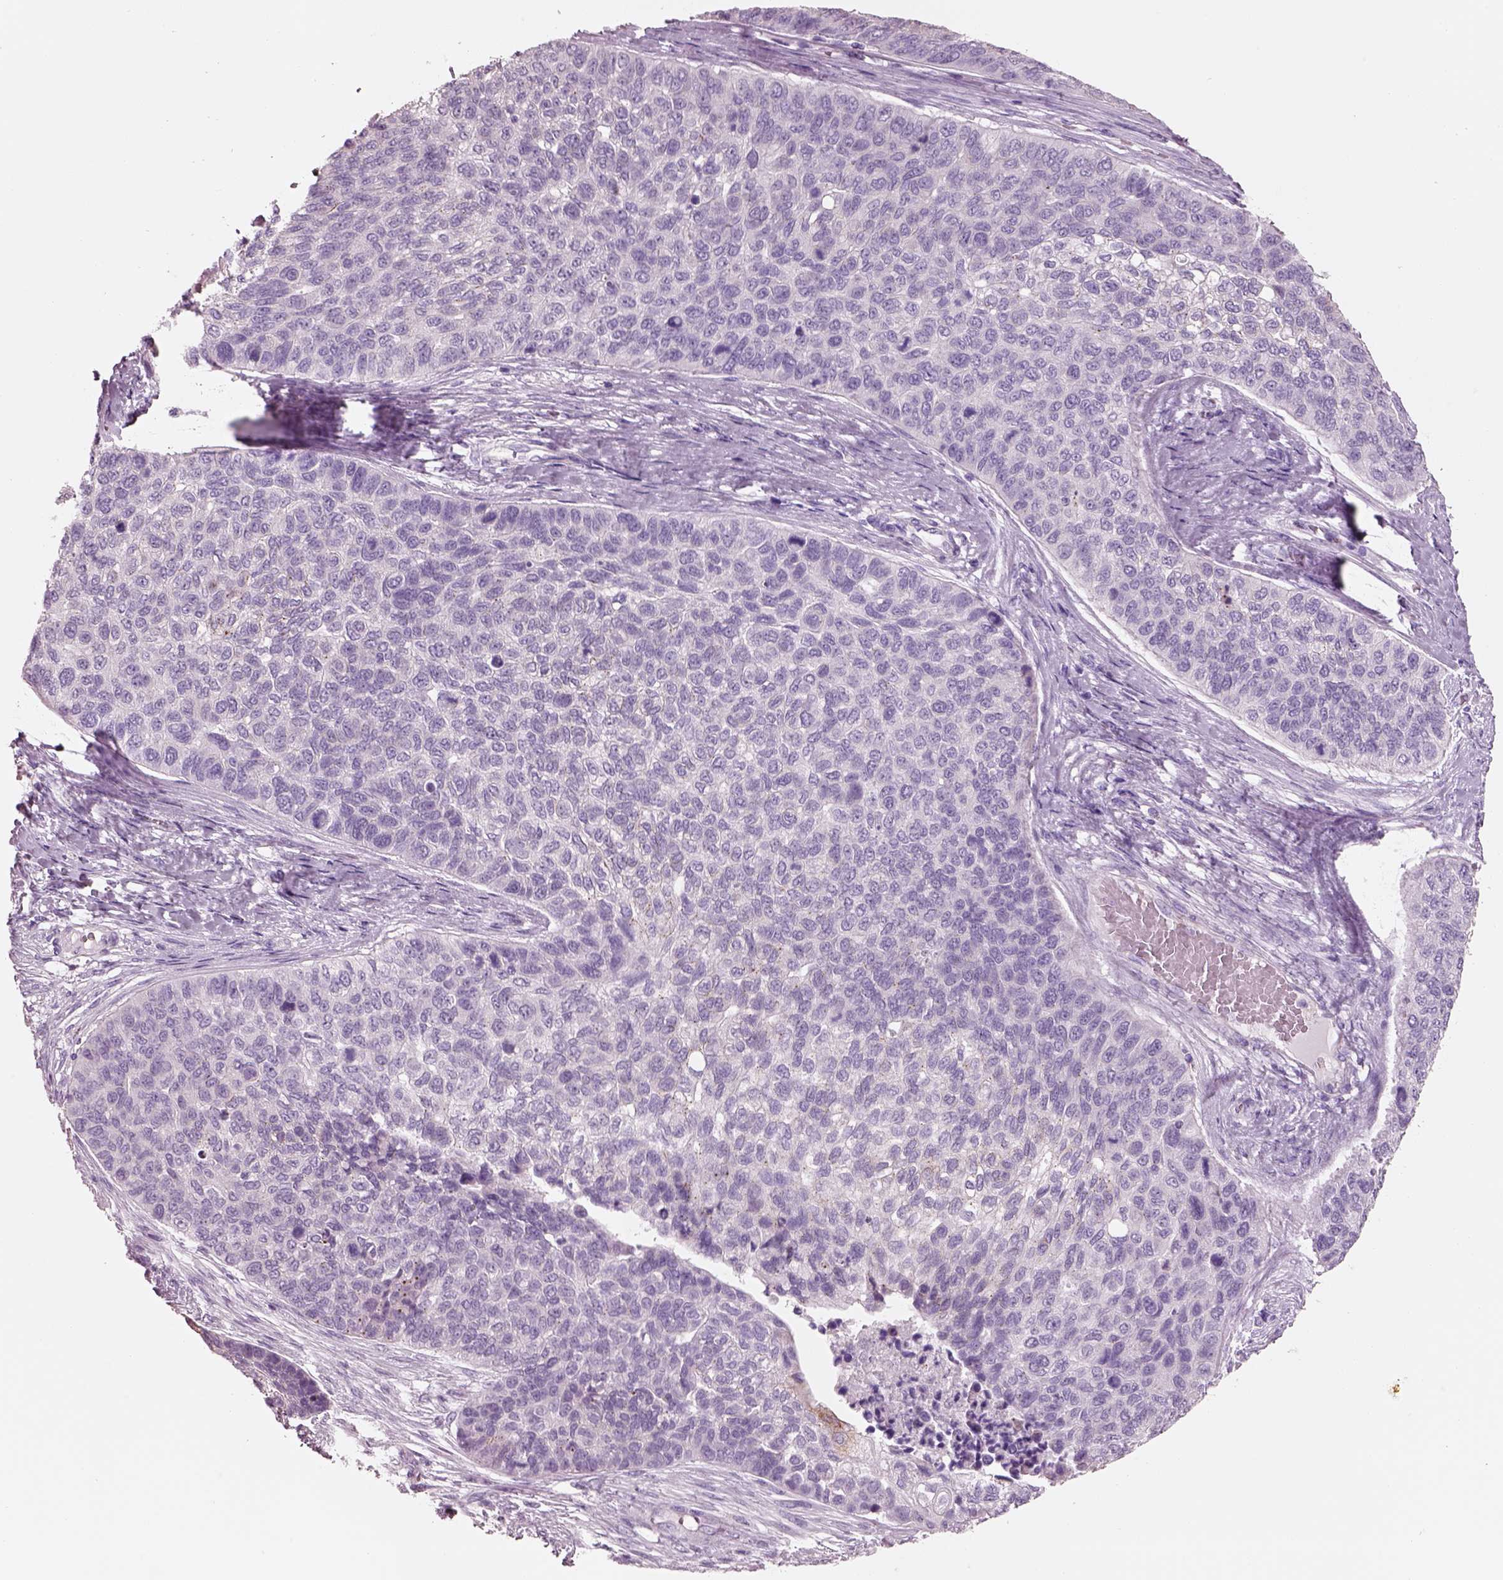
{"staining": {"intensity": "negative", "quantity": "none", "location": "none"}, "tissue": "lung cancer", "cell_type": "Tumor cells", "image_type": "cancer", "snomed": [{"axis": "morphology", "description": "Squamous cell carcinoma, NOS"}, {"axis": "topography", "description": "Lung"}], "caption": "This is an immunohistochemistry (IHC) histopathology image of human lung cancer. There is no positivity in tumor cells.", "gene": "PNOC", "patient": {"sex": "male", "age": 69}}